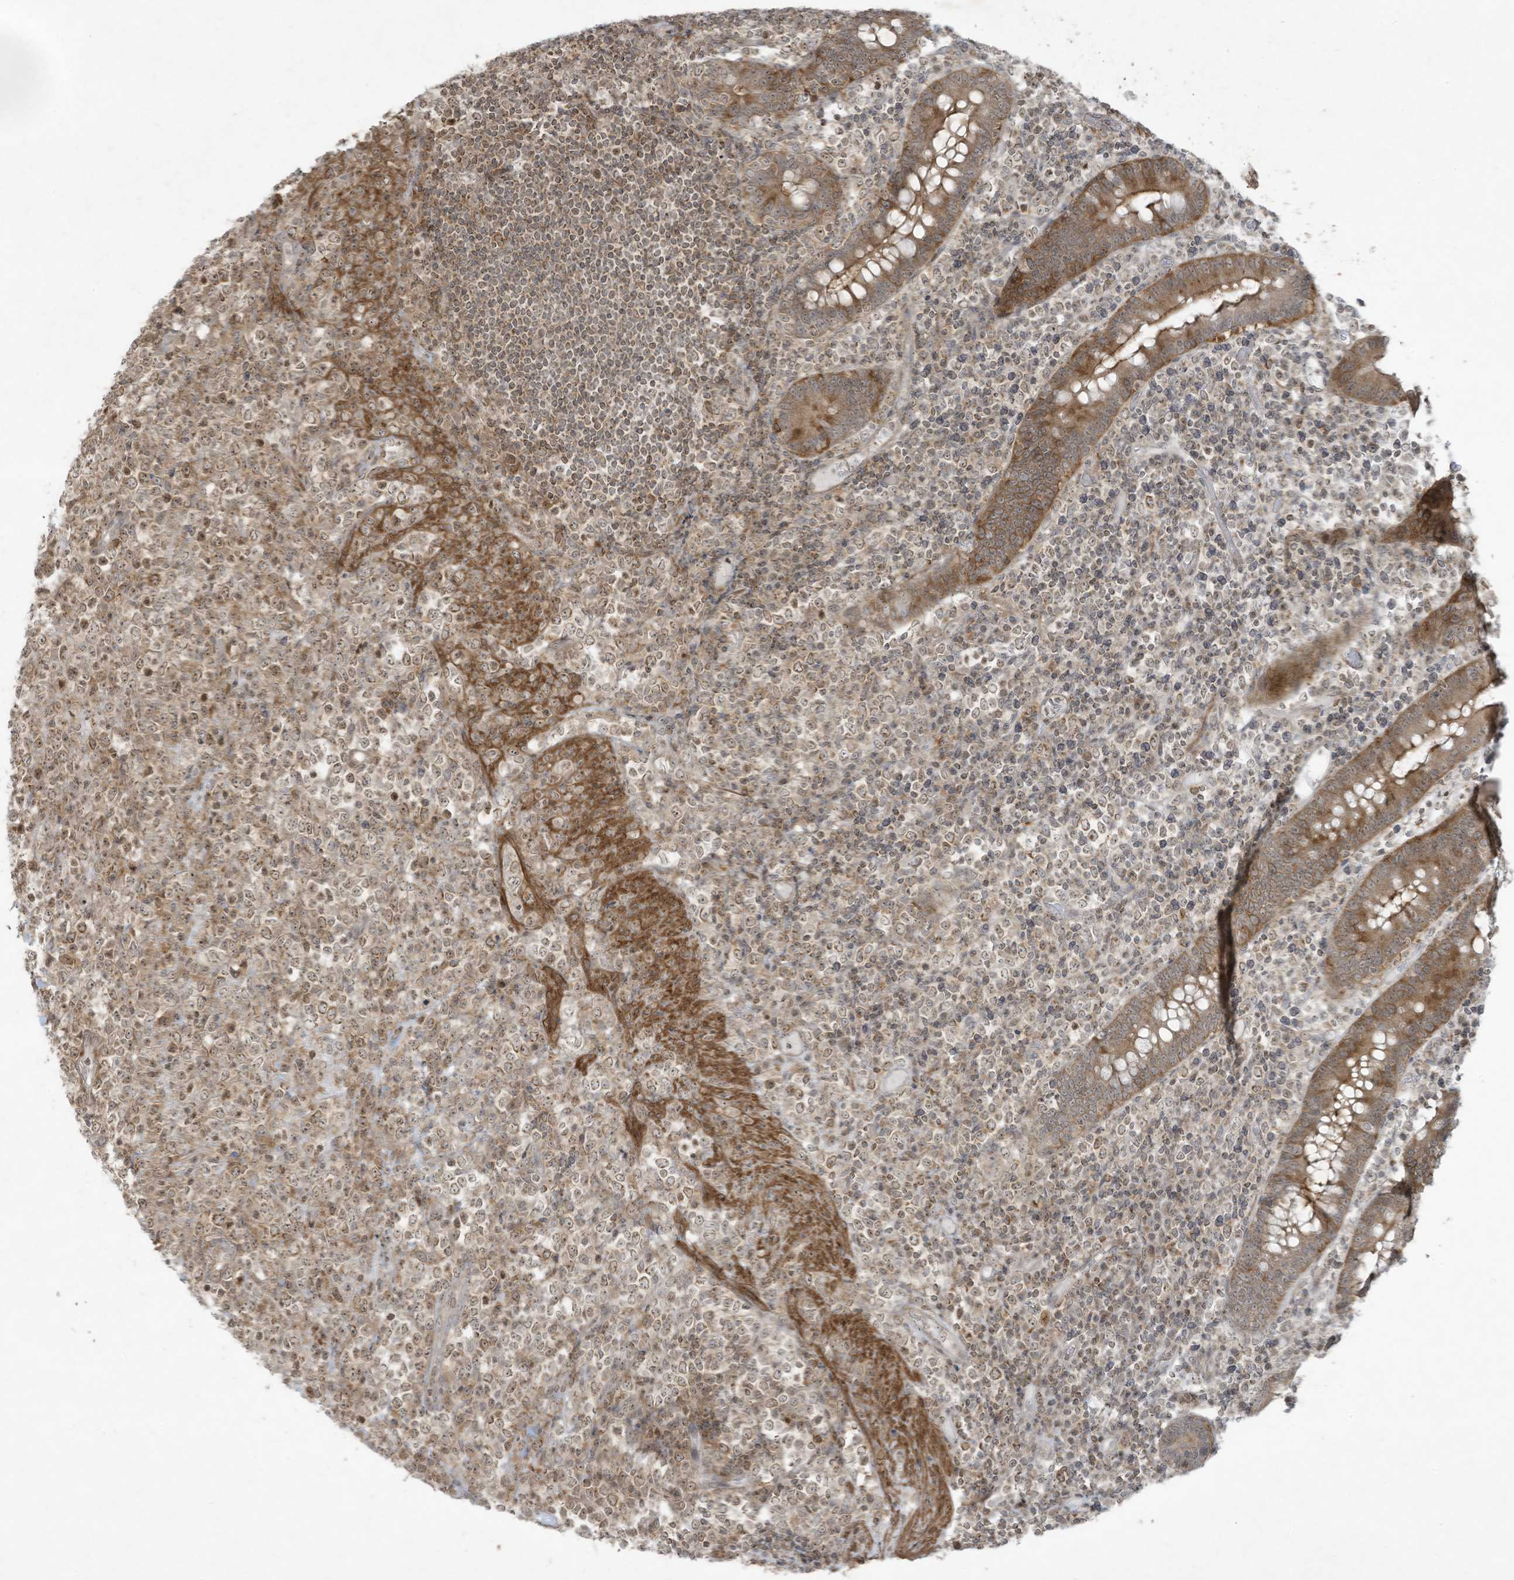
{"staining": {"intensity": "moderate", "quantity": ">75%", "location": "nuclear"}, "tissue": "lymphoma", "cell_type": "Tumor cells", "image_type": "cancer", "snomed": [{"axis": "morphology", "description": "Malignant lymphoma, non-Hodgkin's type, High grade"}, {"axis": "topography", "description": "Colon"}], "caption": "Approximately >75% of tumor cells in malignant lymphoma, non-Hodgkin's type (high-grade) demonstrate moderate nuclear protein staining as visualized by brown immunohistochemical staining.", "gene": "ZNF263", "patient": {"sex": "female", "age": 53}}